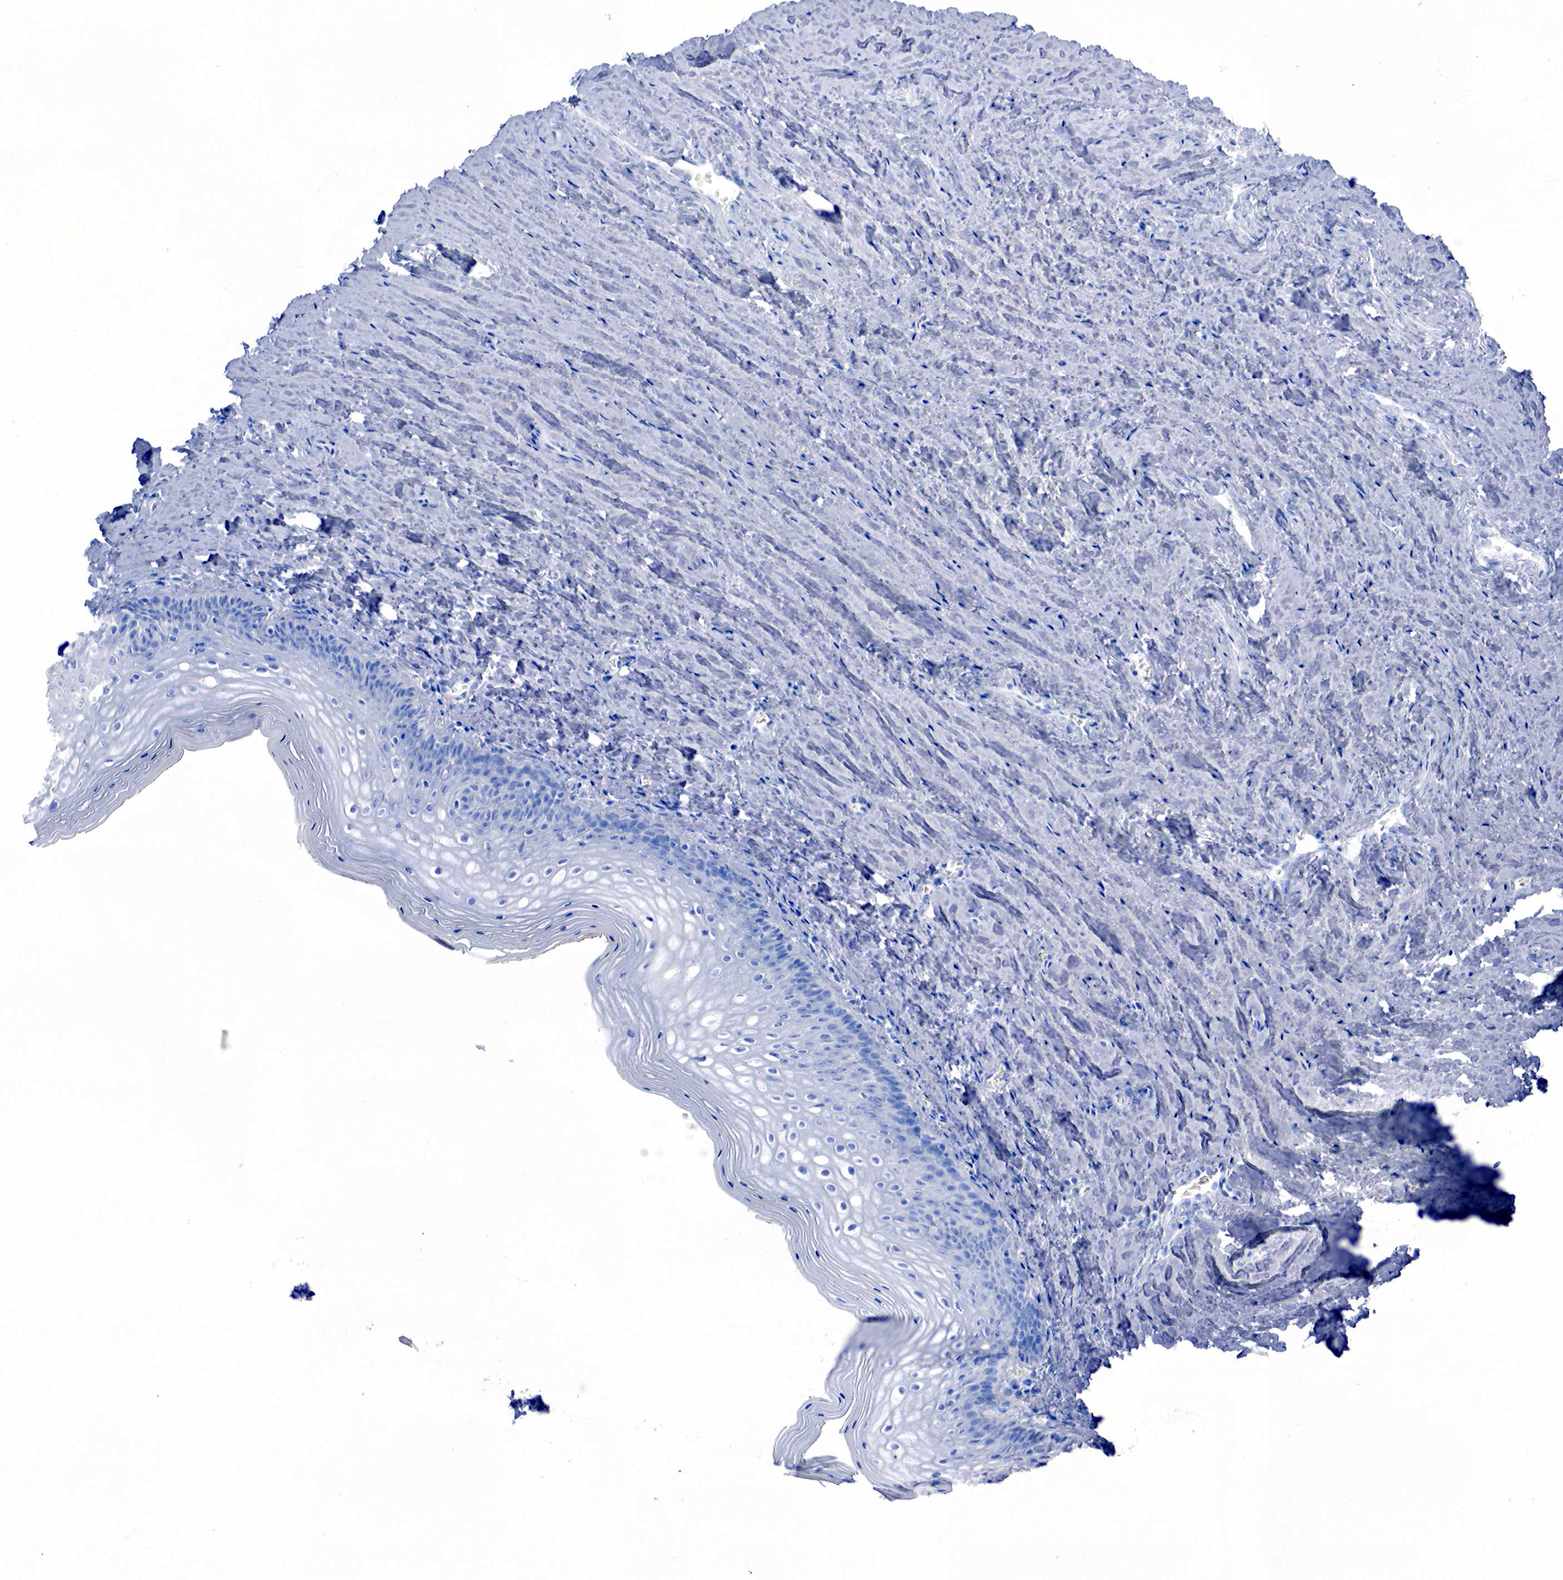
{"staining": {"intensity": "negative", "quantity": "none", "location": "none"}, "tissue": "vagina", "cell_type": "Squamous epithelial cells", "image_type": "normal", "snomed": [{"axis": "morphology", "description": "Normal tissue, NOS"}, {"axis": "topography", "description": "Vagina"}], "caption": "The immunohistochemistry (IHC) image has no significant staining in squamous epithelial cells of vagina.", "gene": "CHGA", "patient": {"sex": "female", "age": 46}}